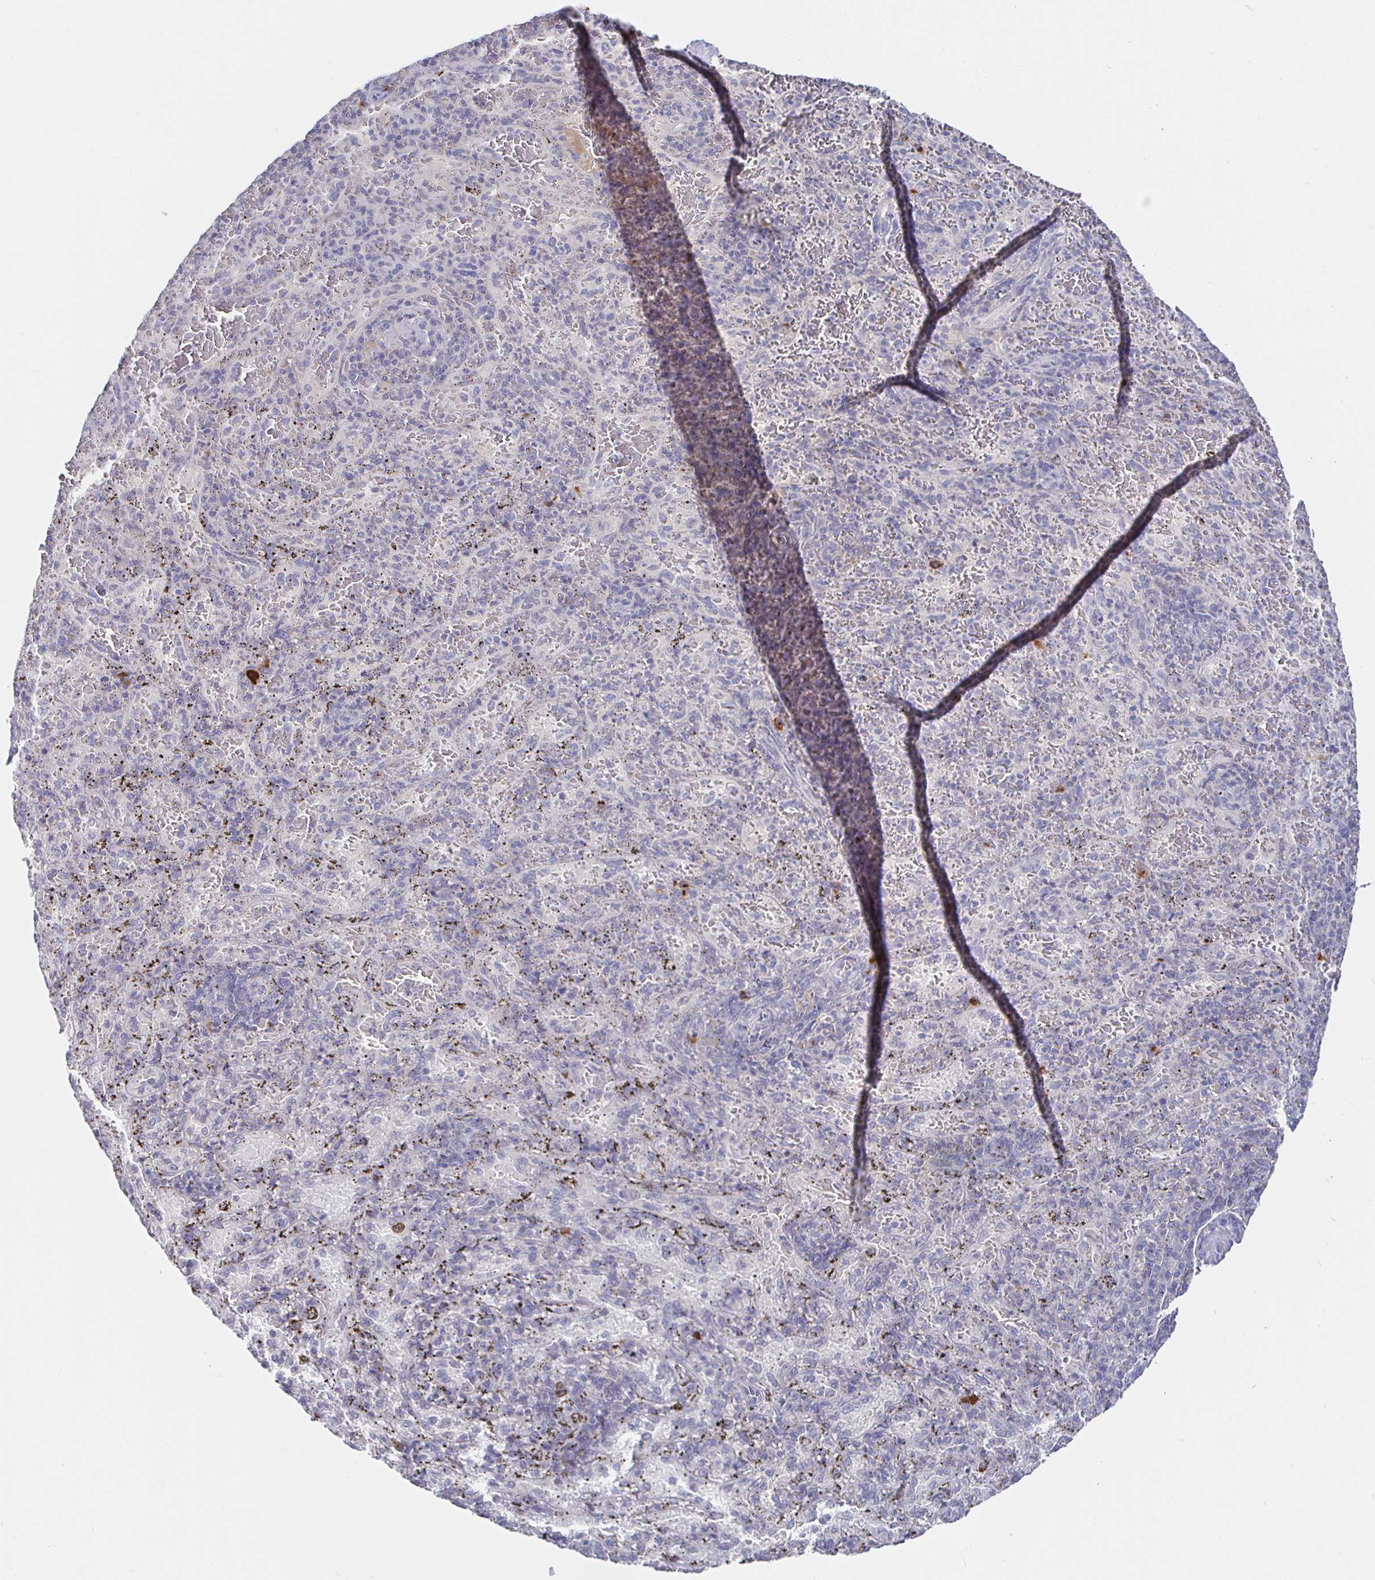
{"staining": {"intensity": "moderate", "quantity": "<25%", "location": "cytoplasmic/membranous"}, "tissue": "spleen", "cell_type": "Cells in red pulp", "image_type": "normal", "snomed": [{"axis": "morphology", "description": "Normal tissue, NOS"}, {"axis": "topography", "description": "Spleen"}], "caption": "Protein expression analysis of benign human spleen reveals moderate cytoplasmic/membranous staining in about <25% of cells in red pulp. Immunohistochemistry (ihc) stains the protein in brown and the nuclei are stained blue.", "gene": "LRRC23", "patient": {"sex": "male", "age": 57}}